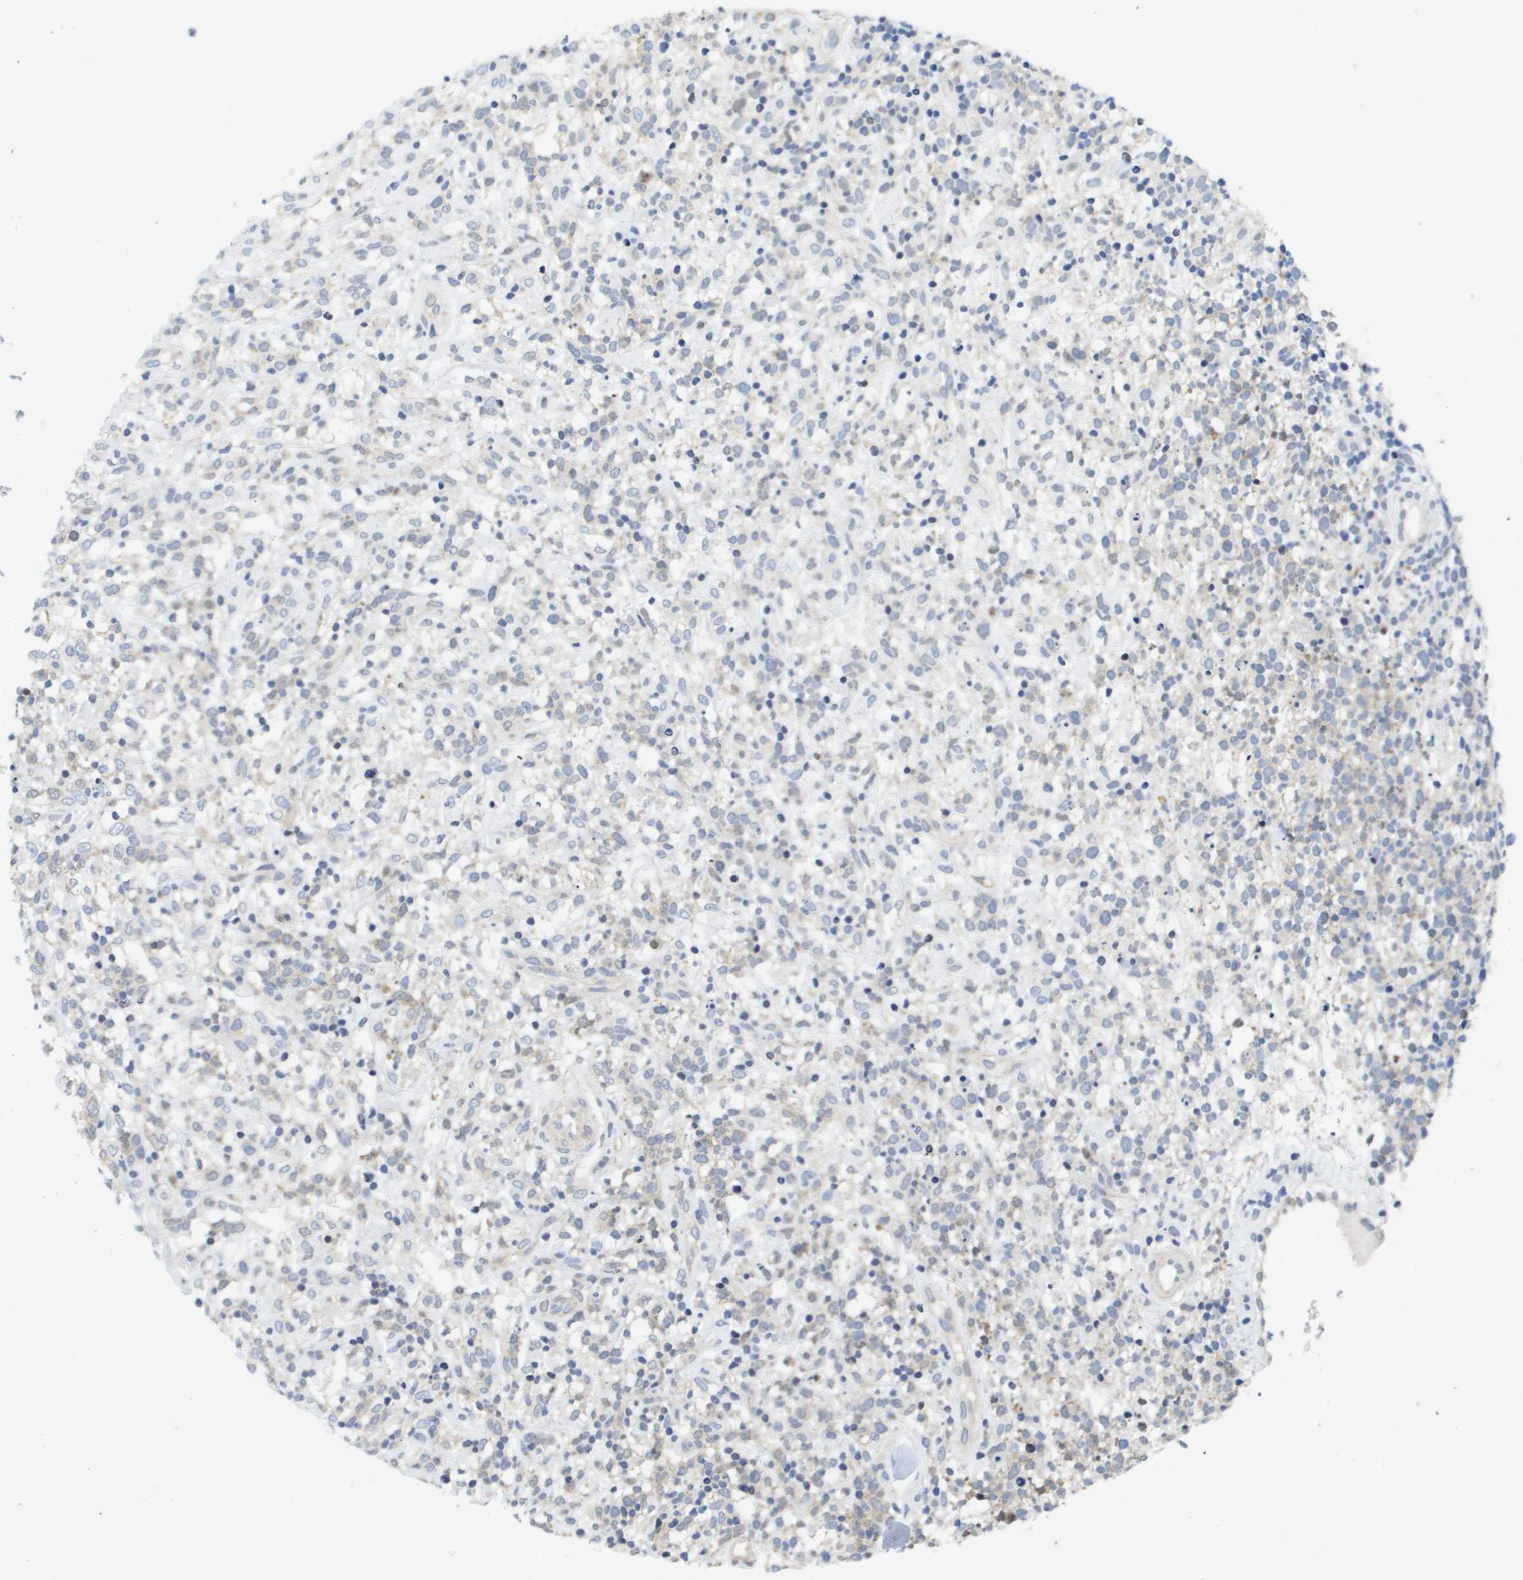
{"staining": {"intensity": "weak", "quantity": "25%-75%", "location": "cytoplasmic/membranous"}, "tissue": "lymphoma", "cell_type": "Tumor cells", "image_type": "cancer", "snomed": [{"axis": "morphology", "description": "Malignant lymphoma, non-Hodgkin's type, High grade"}, {"axis": "topography", "description": "Lymph node"}], "caption": "A photomicrograph of human high-grade malignant lymphoma, non-Hodgkin's type stained for a protein demonstrates weak cytoplasmic/membranous brown staining in tumor cells.", "gene": "FKBP4", "patient": {"sex": "female", "age": 73}}